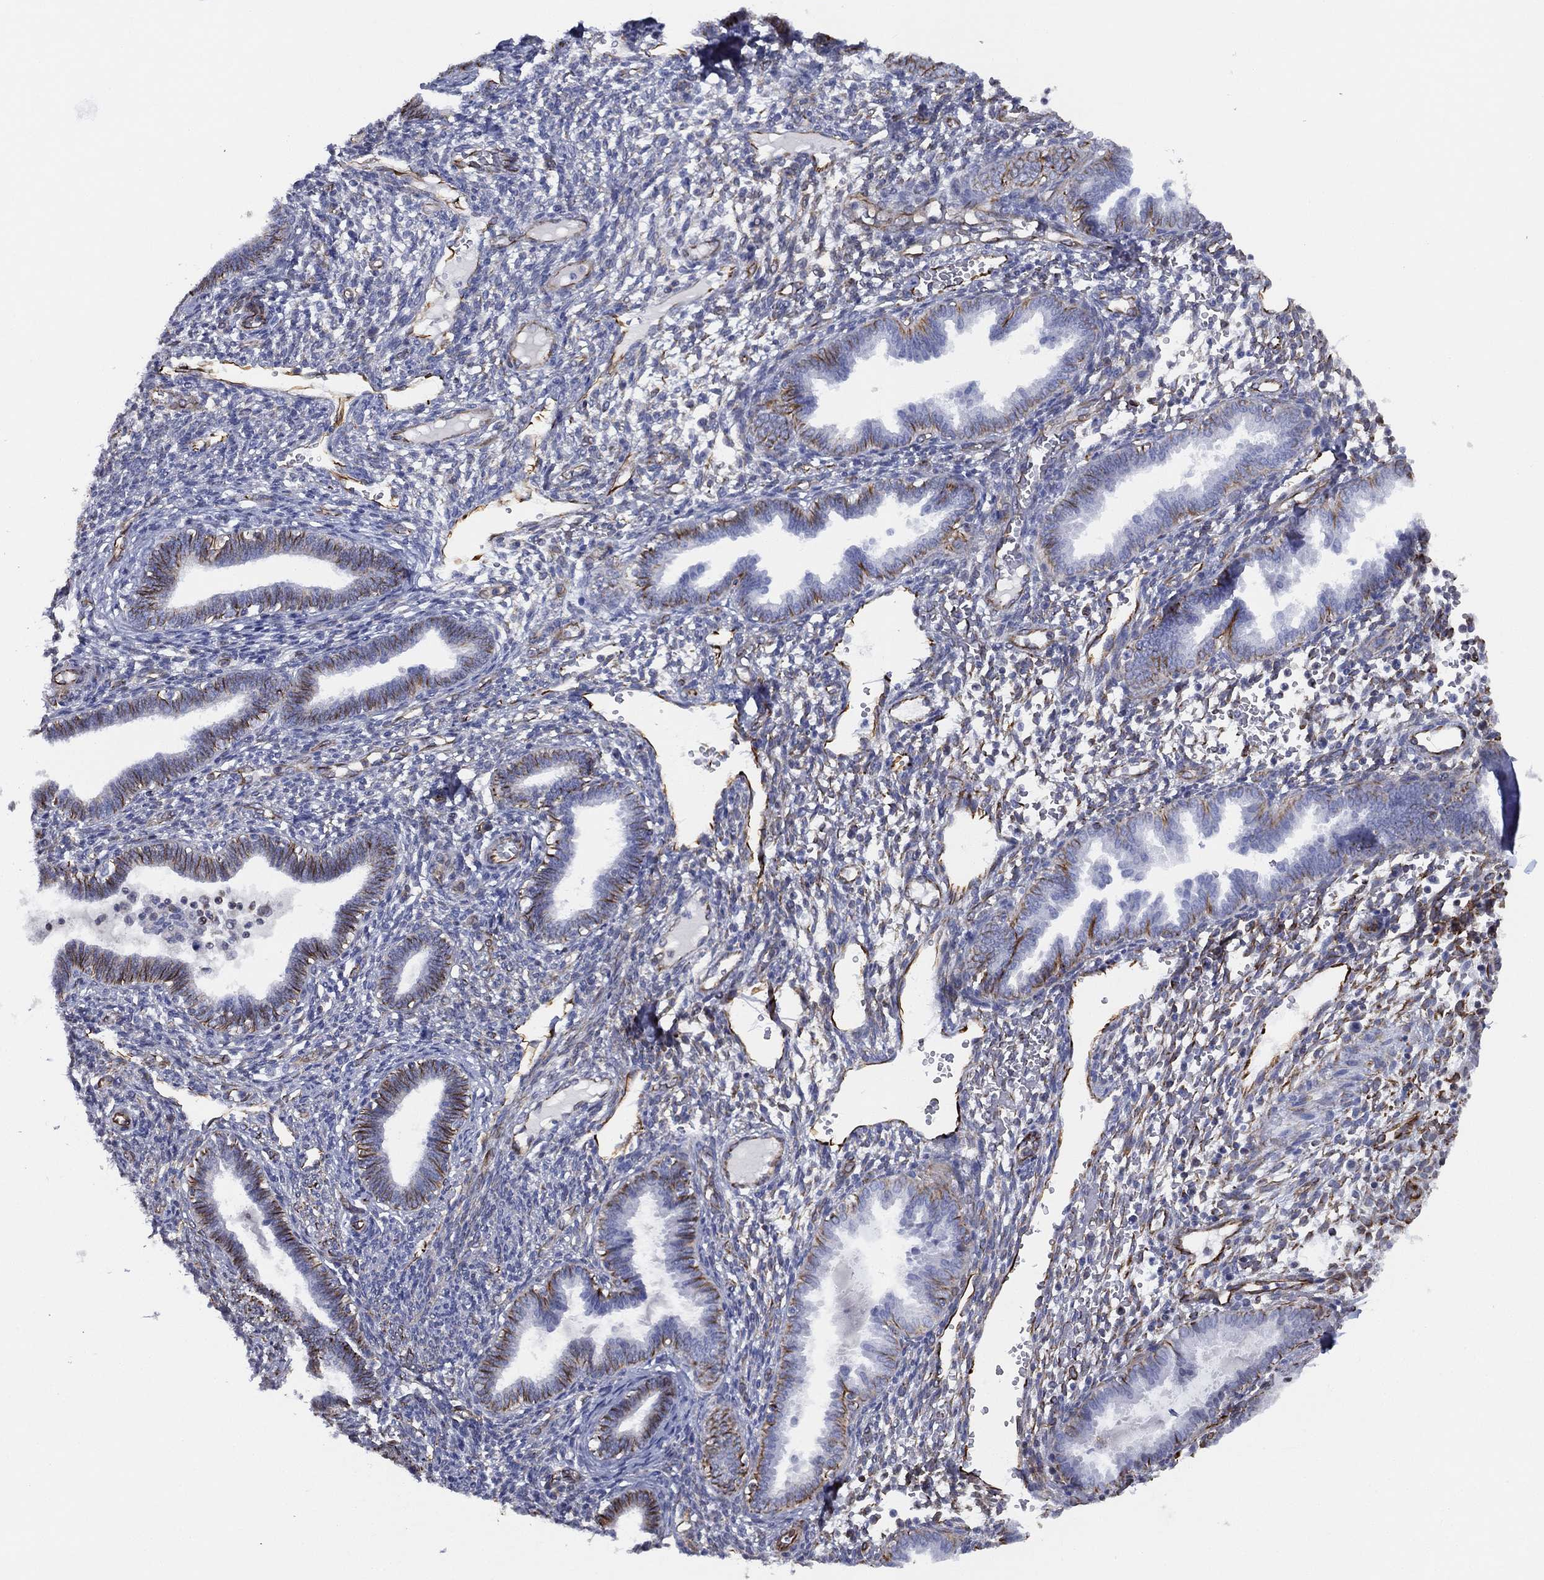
{"staining": {"intensity": "negative", "quantity": "none", "location": "none"}, "tissue": "endometrium", "cell_type": "Cells in endometrial stroma", "image_type": "normal", "snomed": [{"axis": "morphology", "description": "Normal tissue, NOS"}, {"axis": "topography", "description": "Endometrium"}], "caption": "The image displays no staining of cells in endometrial stroma in normal endometrium.", "gene": "MAS1", "patient": {"sex": "female", "age": 42}}